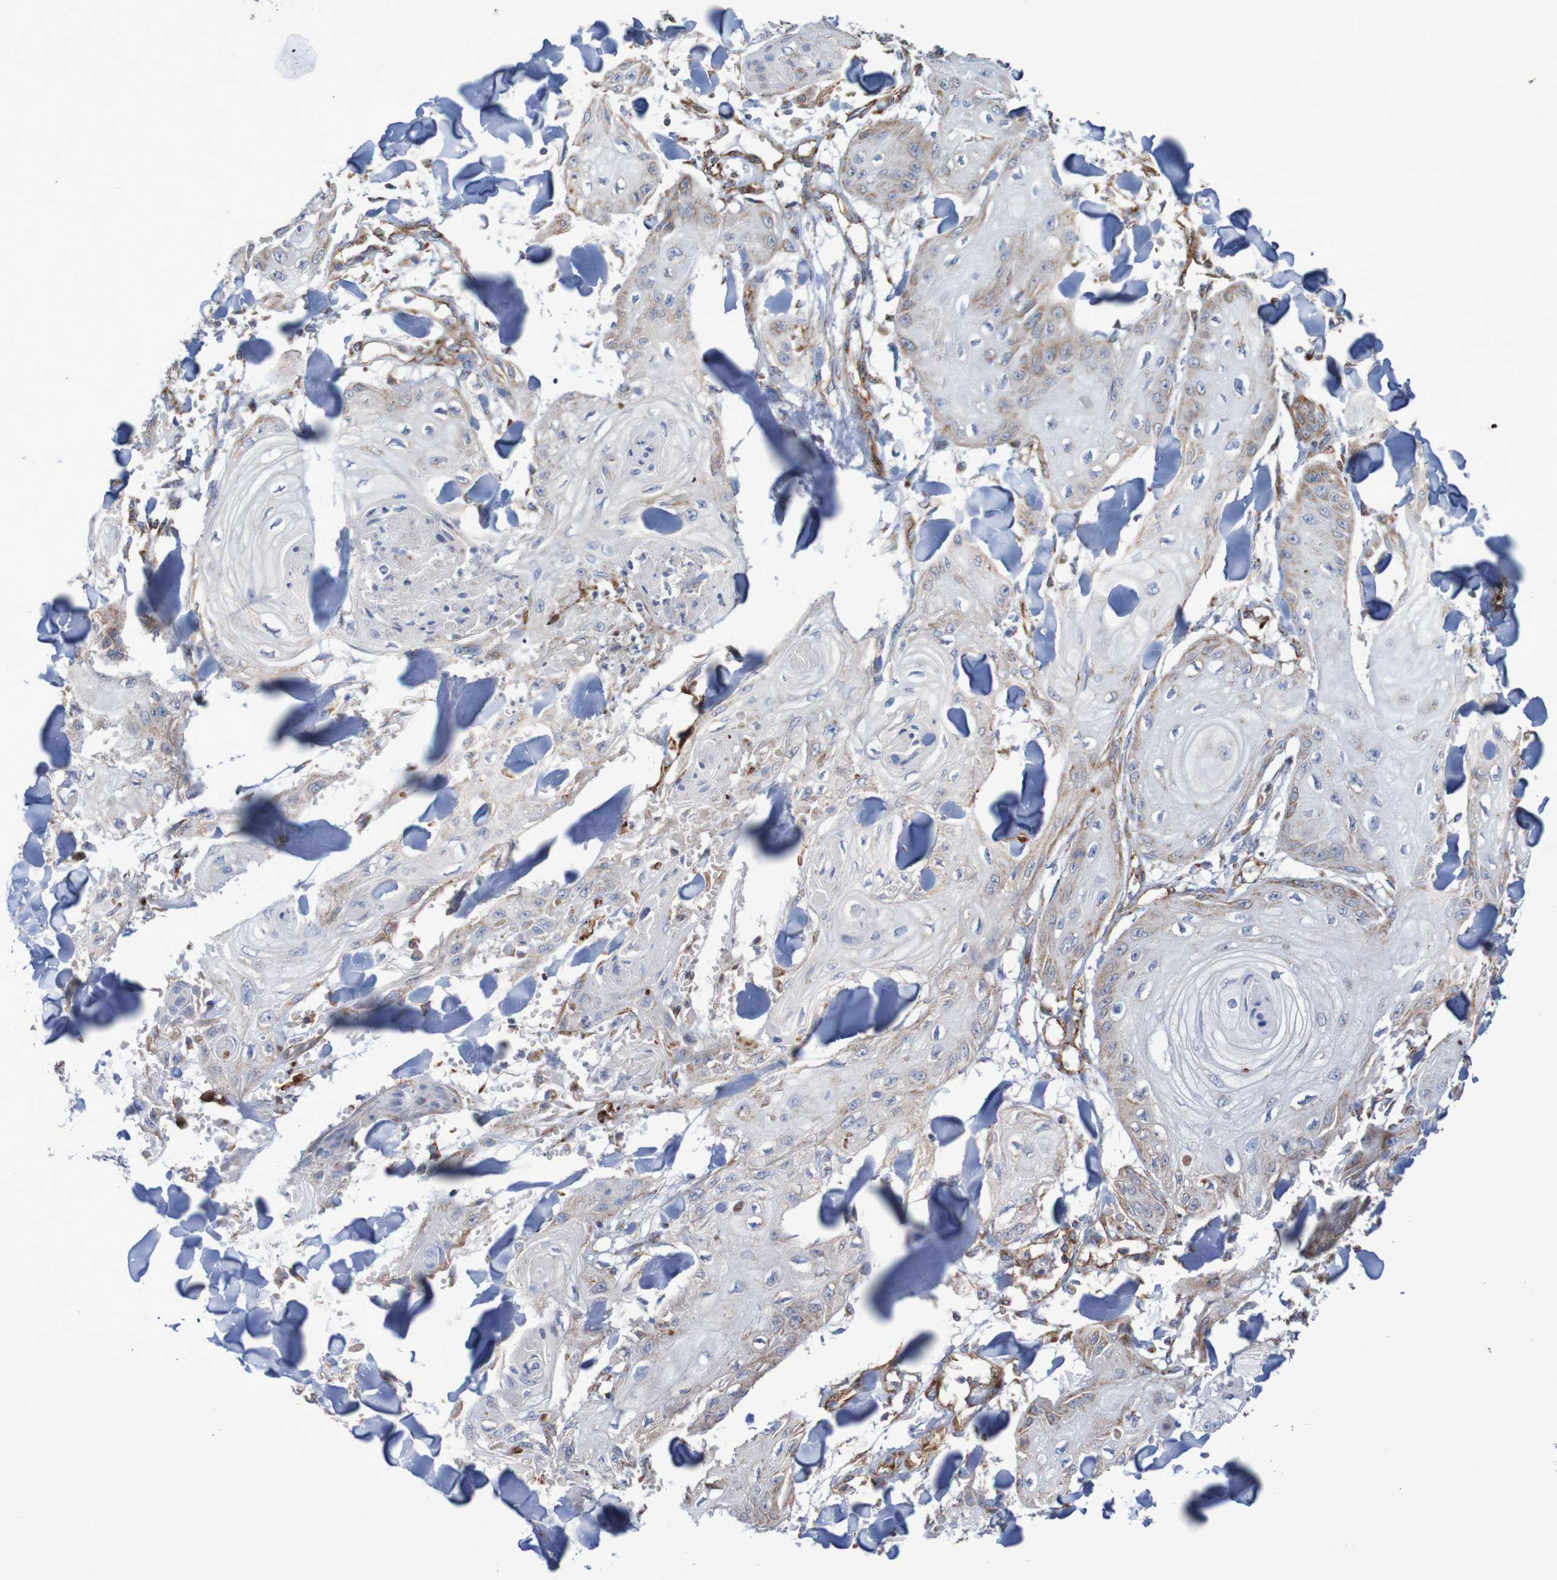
{"staining": {"intensity": "weak", "quantity": "25%-75%", "location": "cytoplasmic/membranous"}, "tissue": "skin cancer", "cell_type": "Tumor cells", "image_type": "cancer", "snomed": [{"axis": "morphology", "description": "Squamous cell carcinoma, NOS"}, {"axis": "topography", "description": "Skin"}], "caption": "Squamous cell carcinoma (skin) was stained to show a protein in brown. There is low levels of weak cytoplasmic/membranous positivity in approximately 25%-75% of tumor cells. (IHC, brightfield microscopy, high magnification).", "gene": "MMEL1", "patient": {"sex": "male", "age": 74}}